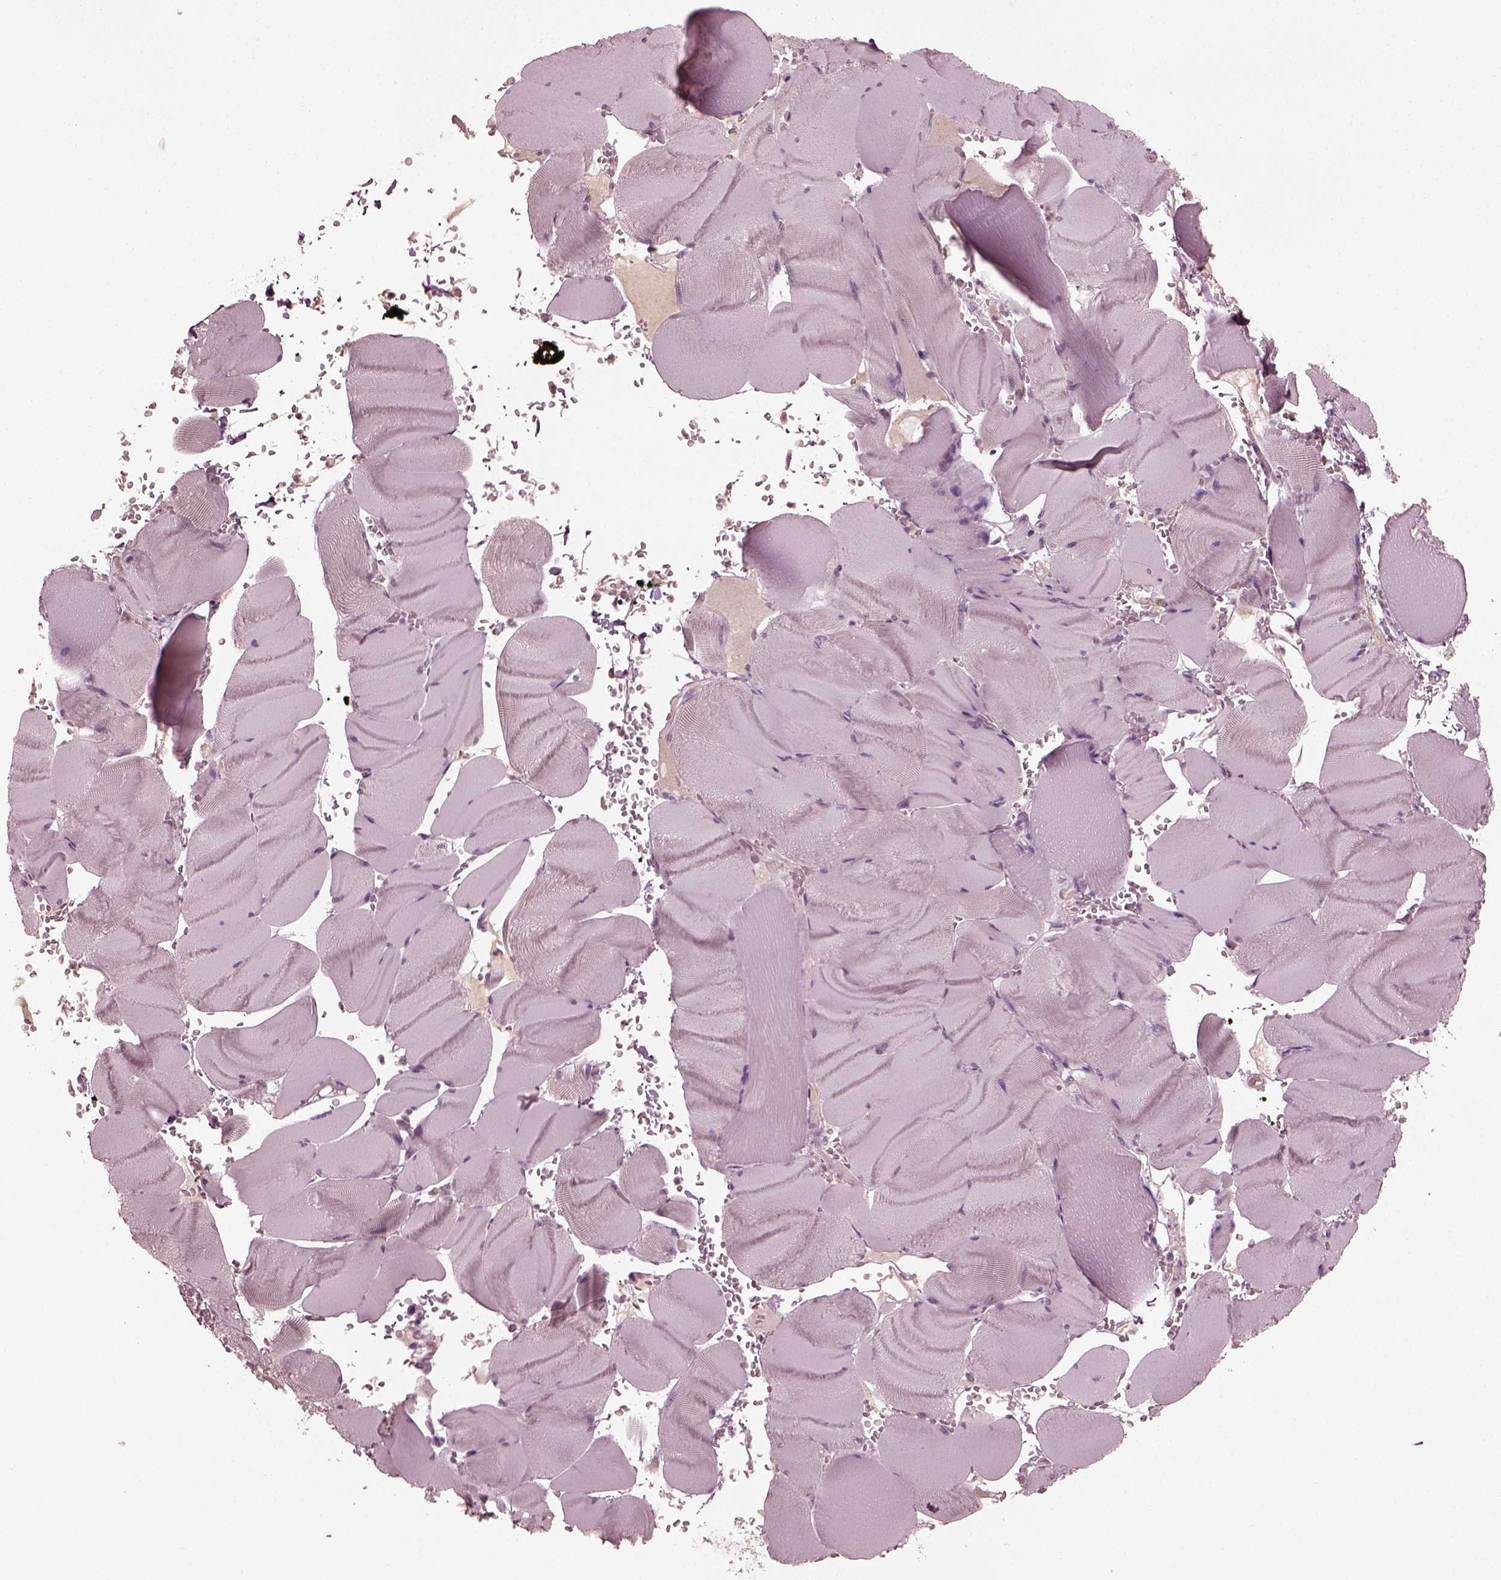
{"staining": {"intensity": "negative", "quantity": "none", "location": "none"}, "tissue": "skeletal muscle", "cell_type": "Myocytes", "image_type": "normal", "snomed": [{"axis": "morphology", "description": "Normal tissue, NOS"}, {"axis": "topography", "description": "Skeletal muscle"}], "caption": "Immunohistochemical staining of normal skeletal muscle reveals no significant expression in myocytes. (DAB IHC, high magnification).", "gene": "KRT79", "patient": {"sex": "male", "age": 56}}